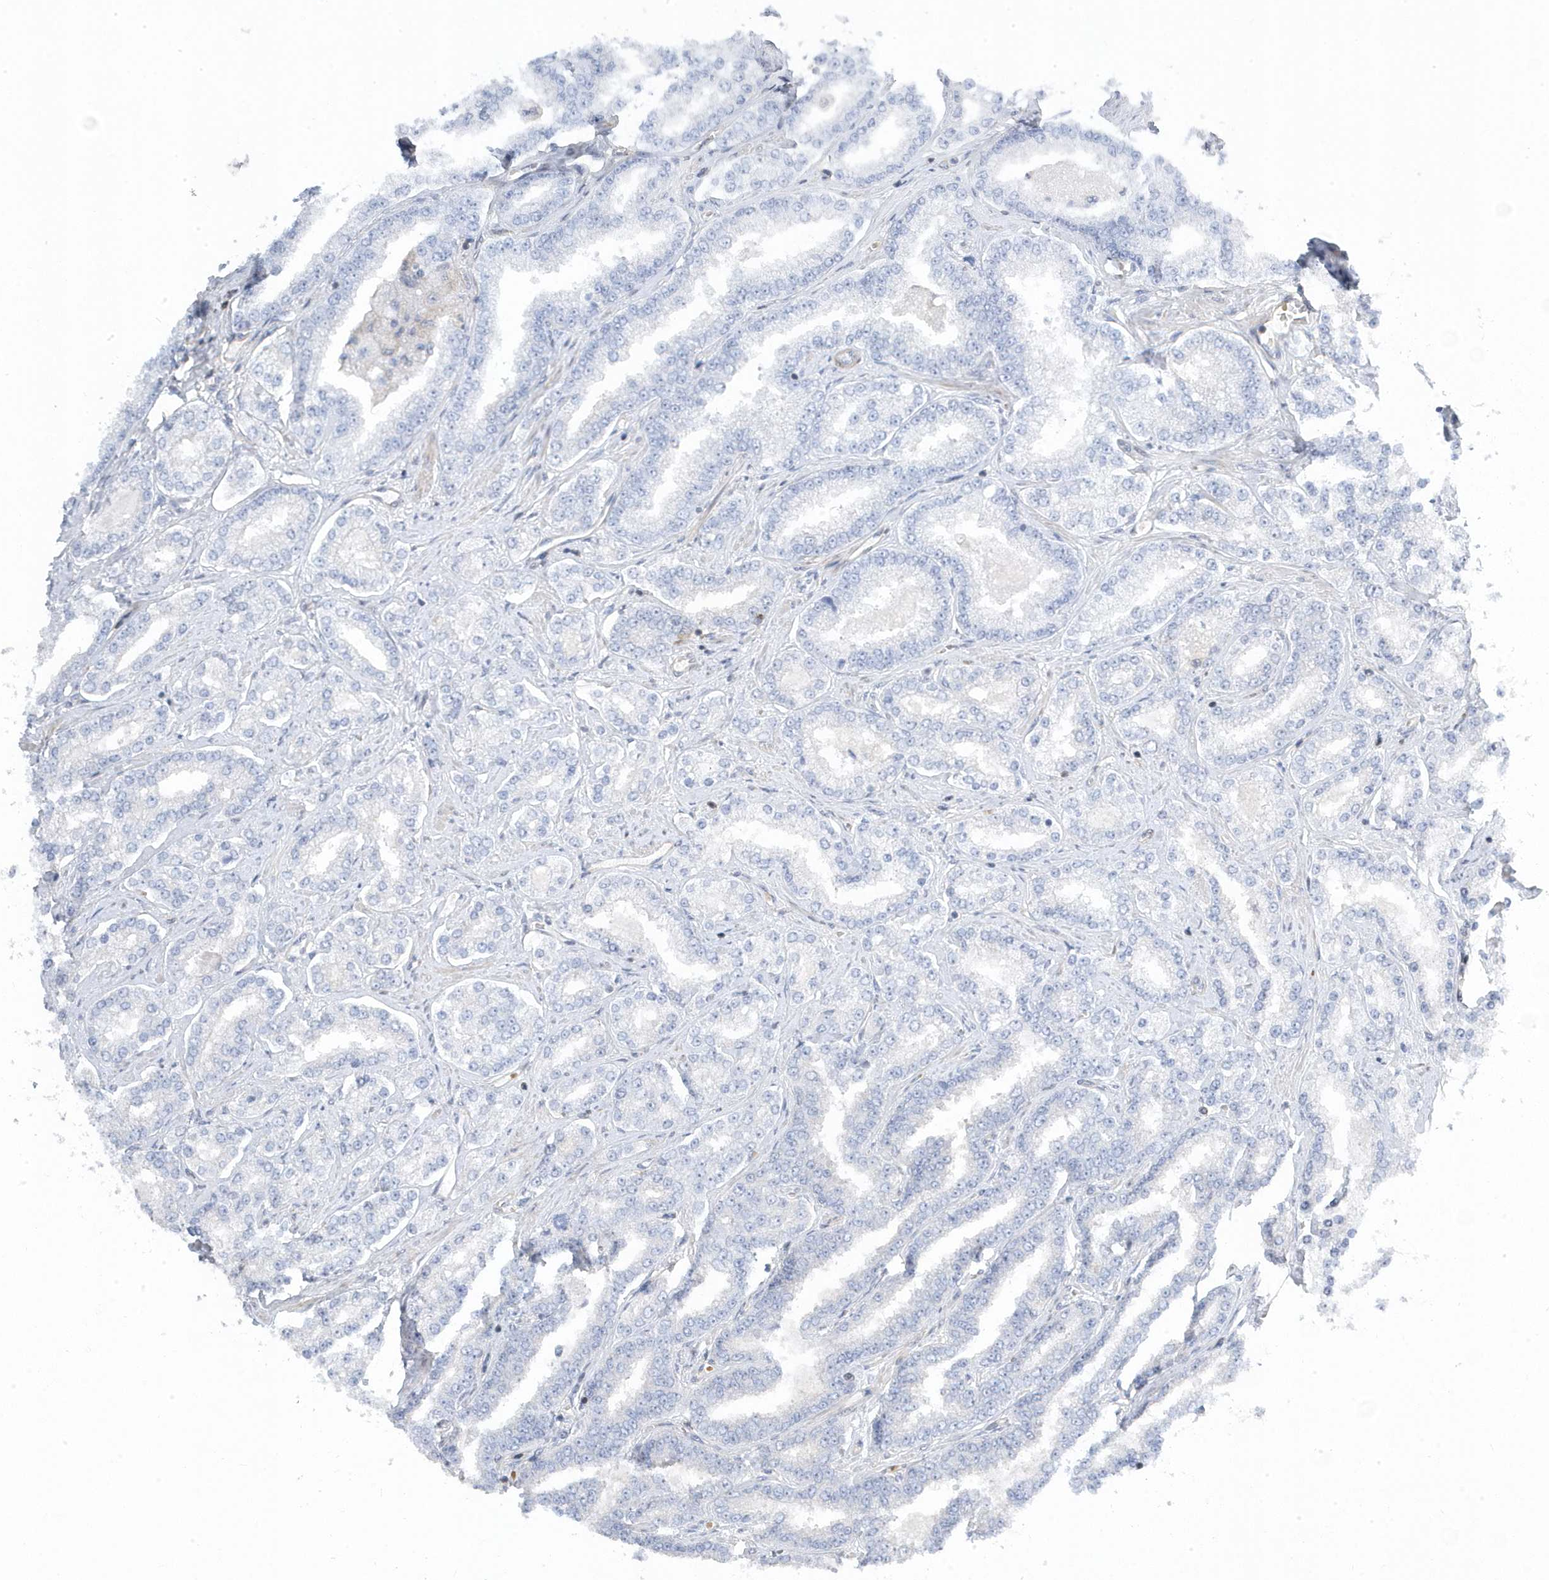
{"staining": {"intensity": "negative", "quantity": "none", "location": "none"}, "tissue": "prostate cancer", "cell_type": "Tumor cells", "image_type": "cancer", "snomed": [{"axis": "morphology", "description": "Normal tissue, NOS"}, {"axis": "morphology", "description": "Adenocarcinoma, High grade"}, {"axis": "topography", "description": "Prostate"}], "caption": "Tumor cells show no significant protein positivity in high-grade adenocarcinoma (prostate). The staining is performed using DAB (3,3'-diaminobenzidine) brown chromogen with nuclei counter-stained in using hematoxylin.", "gene": "MAP7D3", "patient": {"sex": "male", "age": 83}}